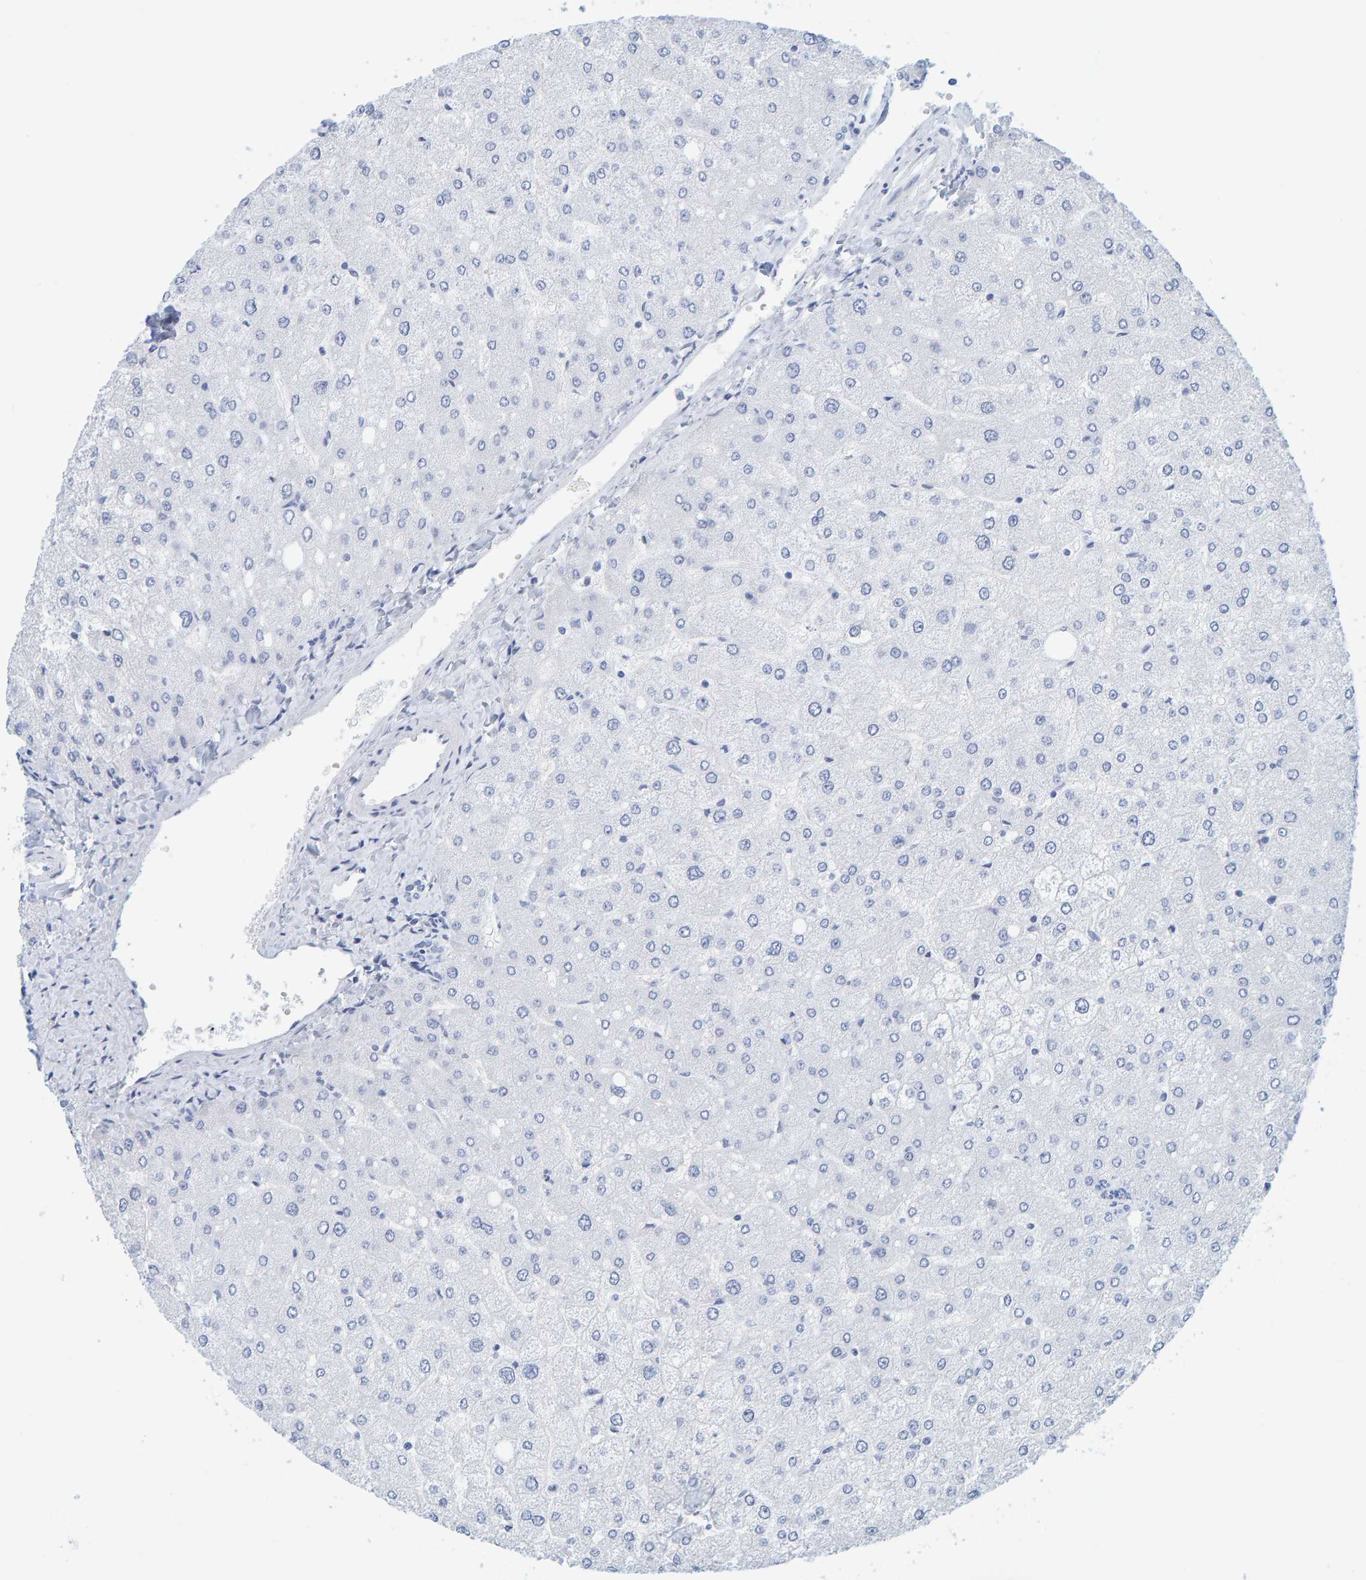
{"staining": {"intensity": "negative", "quantity": "none", "location": "none"}, "tissue": "liver", "cell_type": "Cholangiocytes", "image_type": "normal", "snomed": [{"axis": "morphology", "description": "Normal tissue, NOS"}, {"axis": "topography", "description": "Liver"}], "caption": "Micrograph shows no significant protein positivity in cholangiocytes of normal liver. (DAB (3,3'-diaminobenzidine) IHC with hematoxylin counter stain).", "gene": "SFTPC", "patient": {"sex": "male", "age": 55}}